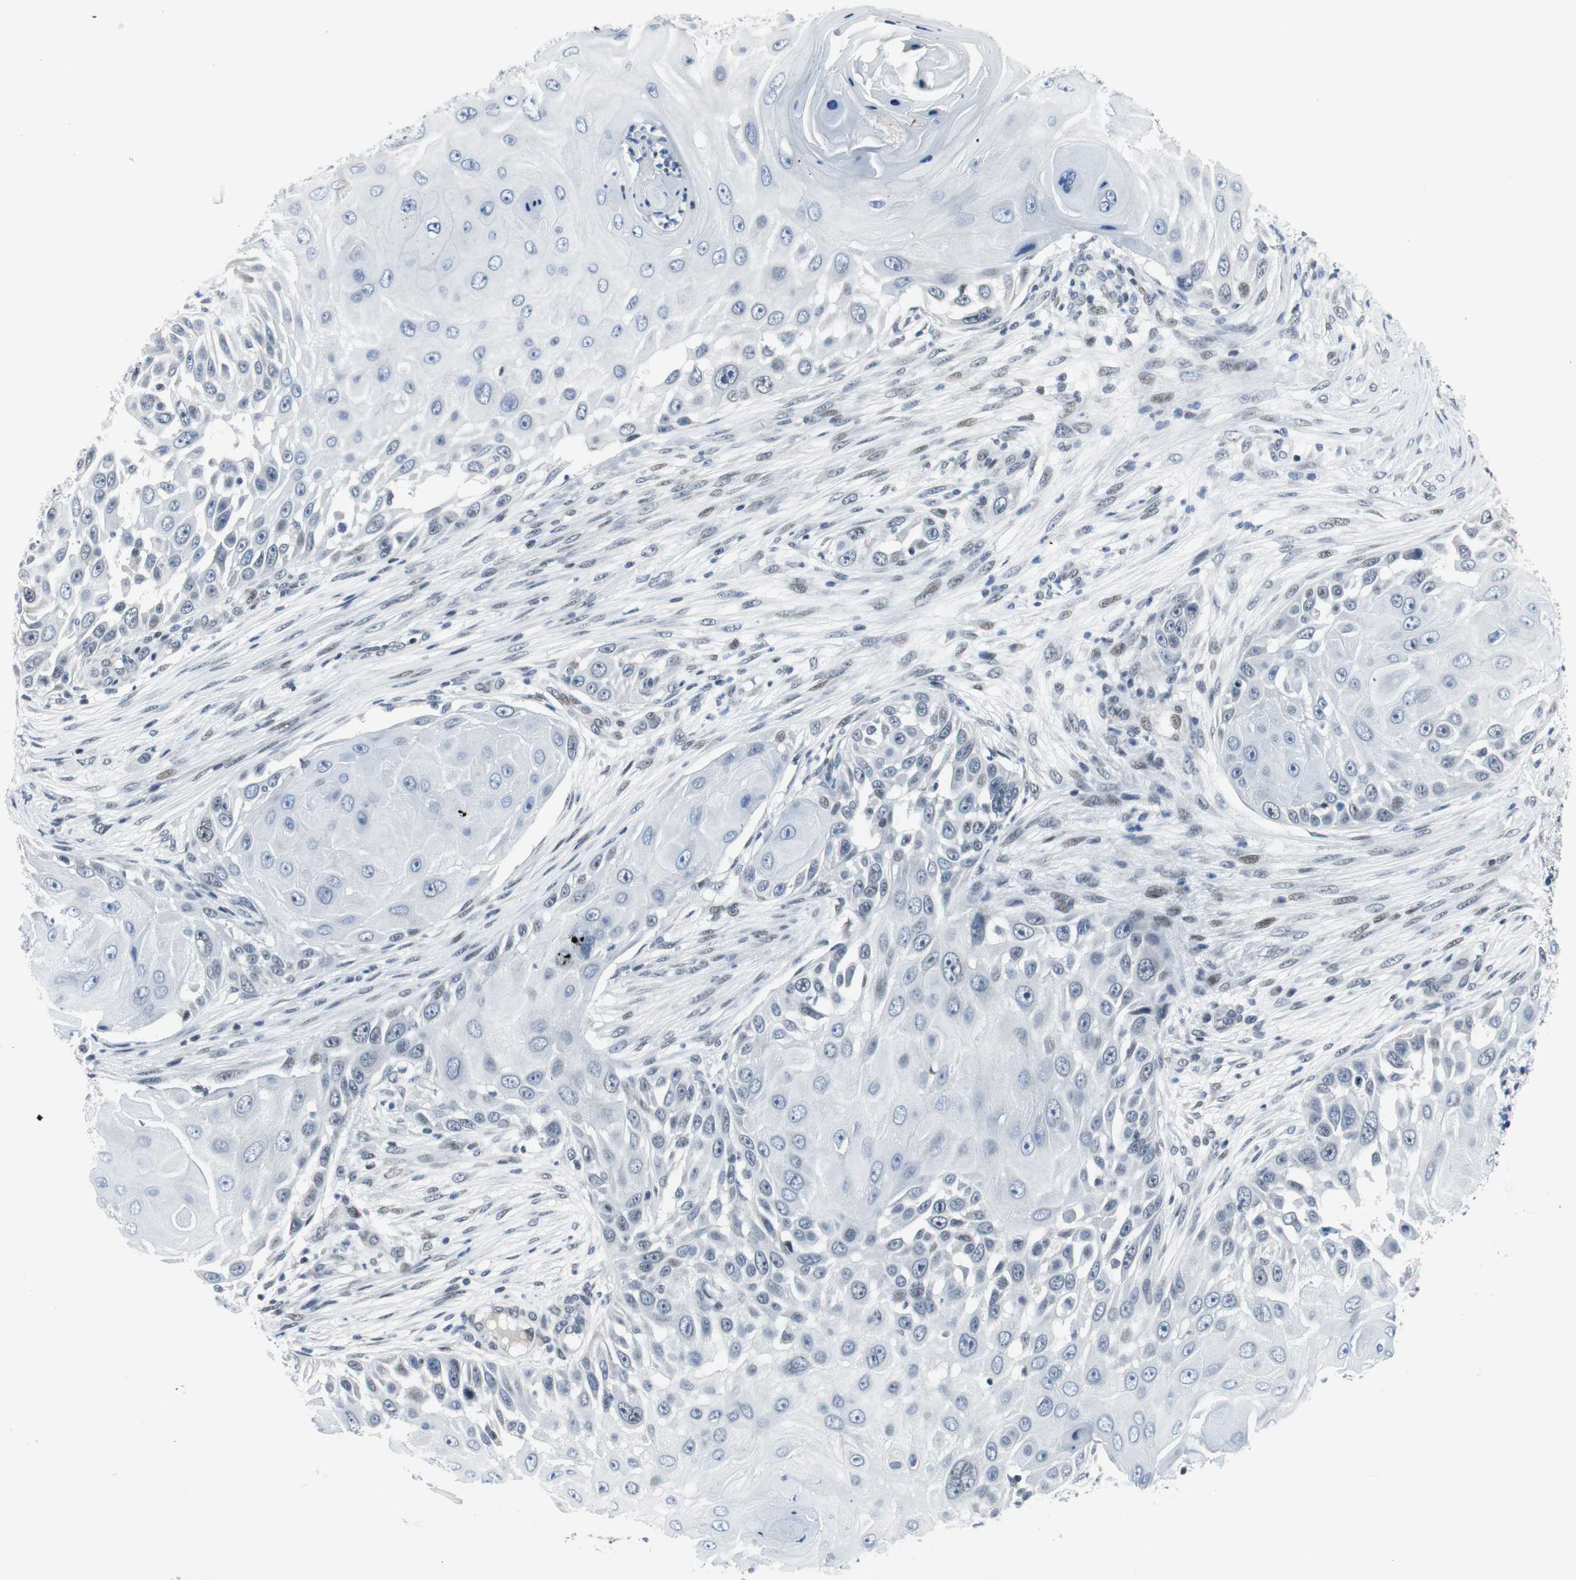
{"staining": {"intensity": "negative", "quantity": "none", "location": "none"}, "tissue": "skin cancer", "cell_type": "Tumor cells", "image_type": "cancer", "snomed": [{"axis": "morphology", "description": "Squamous cell carcinoma, NOS"}, {"axis": "topography", "description": "Skin"}], "caption": "A histopathology image of skin squamous cell carcinoma stained for a protein displays no brown staining in tumor cells.", "gene": "MTA1", "patient": {"sex": "female", "age": 44}}